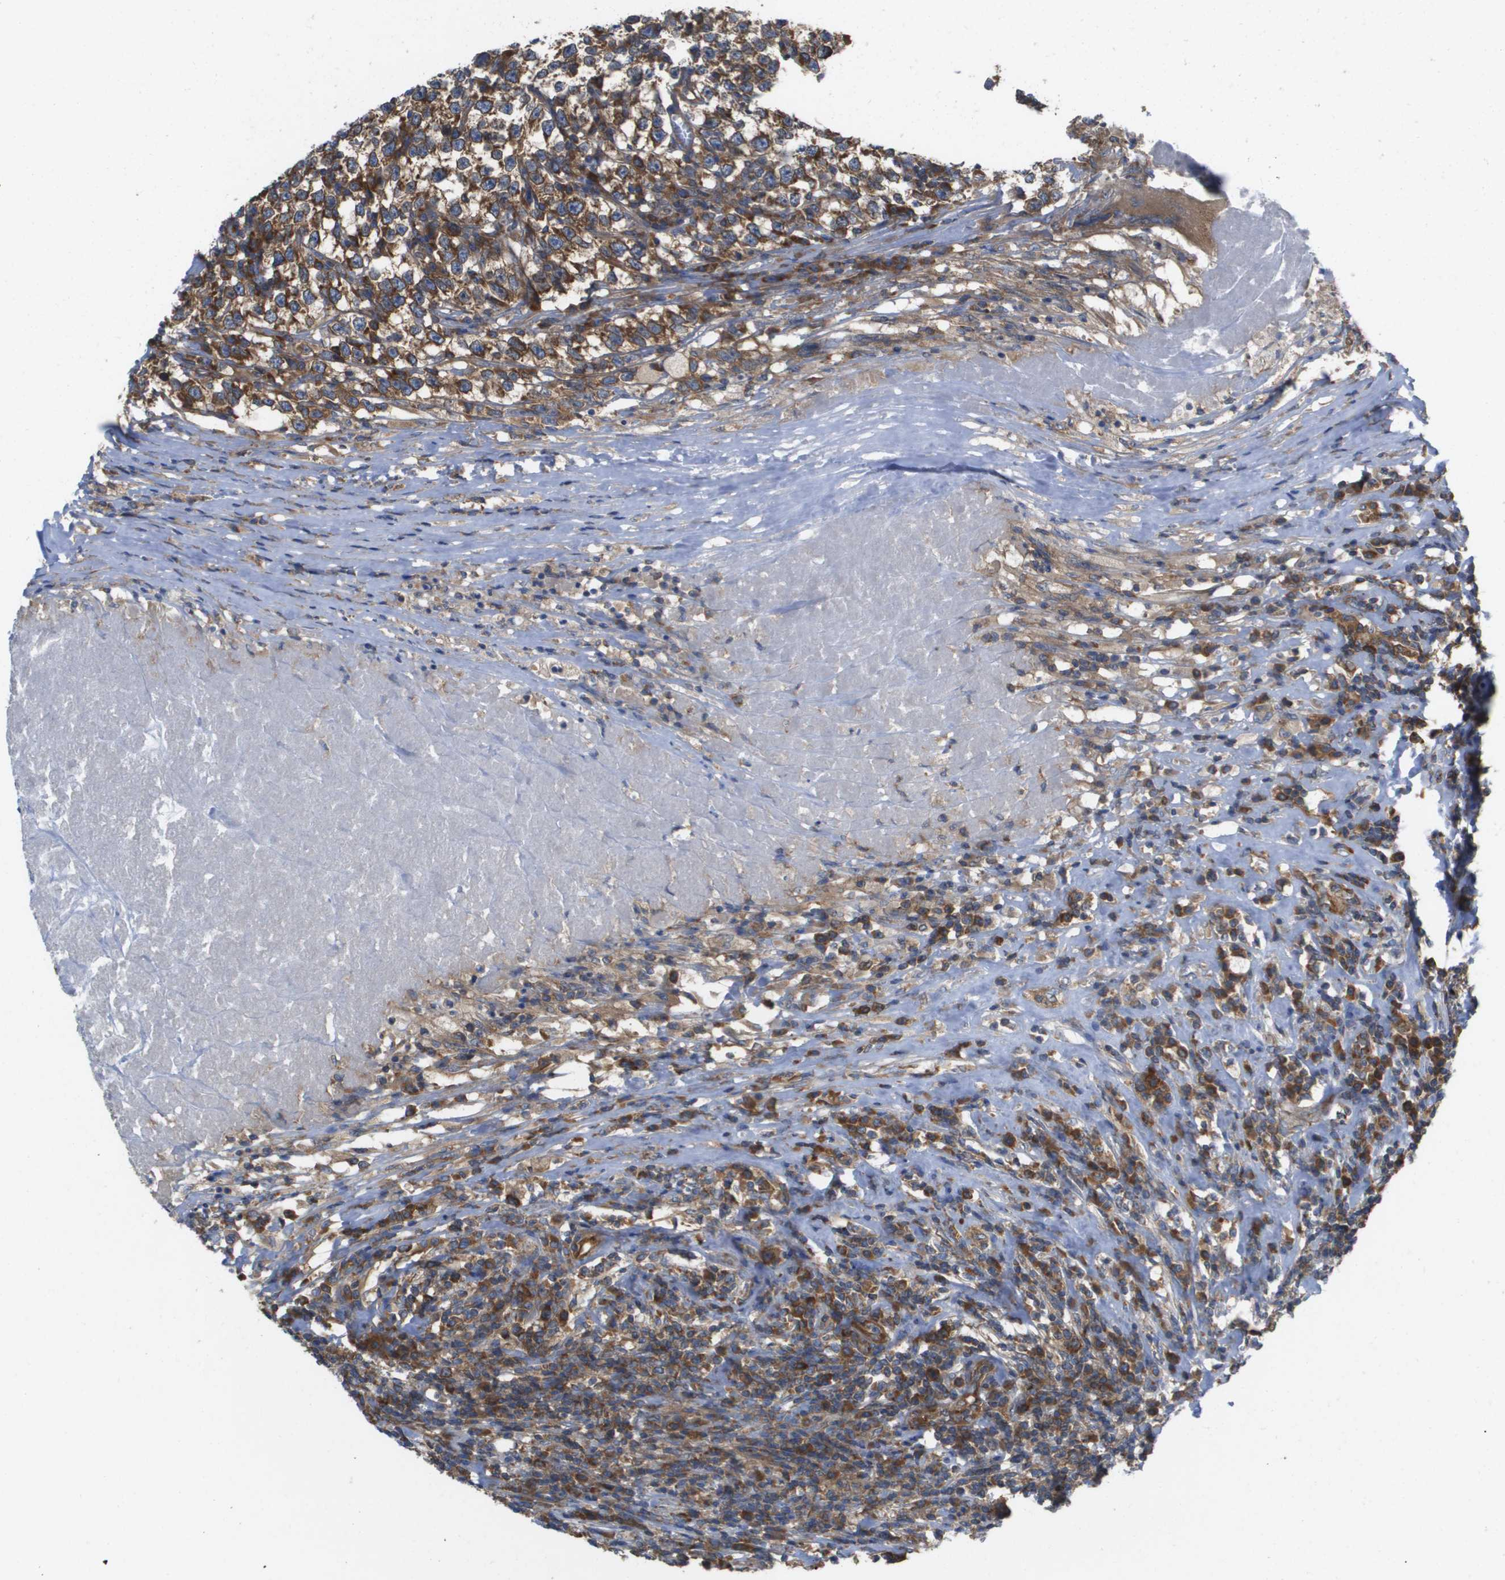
{"staining": {"intensity": "moderate", "quantity": ">75%", "location": "cytoplasmic/membranous"}, "tissue": "testis cancer", "cell_type": "Tumor cells", "image_type": "cancer", "snomed": [{"axis": "morphology", "description": "Normal tissue, NOS"}, {"axis": "morphology", "description": "Seminoma, NOS"}, {"axis": "topography", "description": "Testis"}], "caption": "Seminoma (testis) stained for a protein exhibits moderate cytoplasmic/membranous positivity in tumor cells.", "gene": "EIF4G2", "patient": {"sex": "male", "age": 43}}